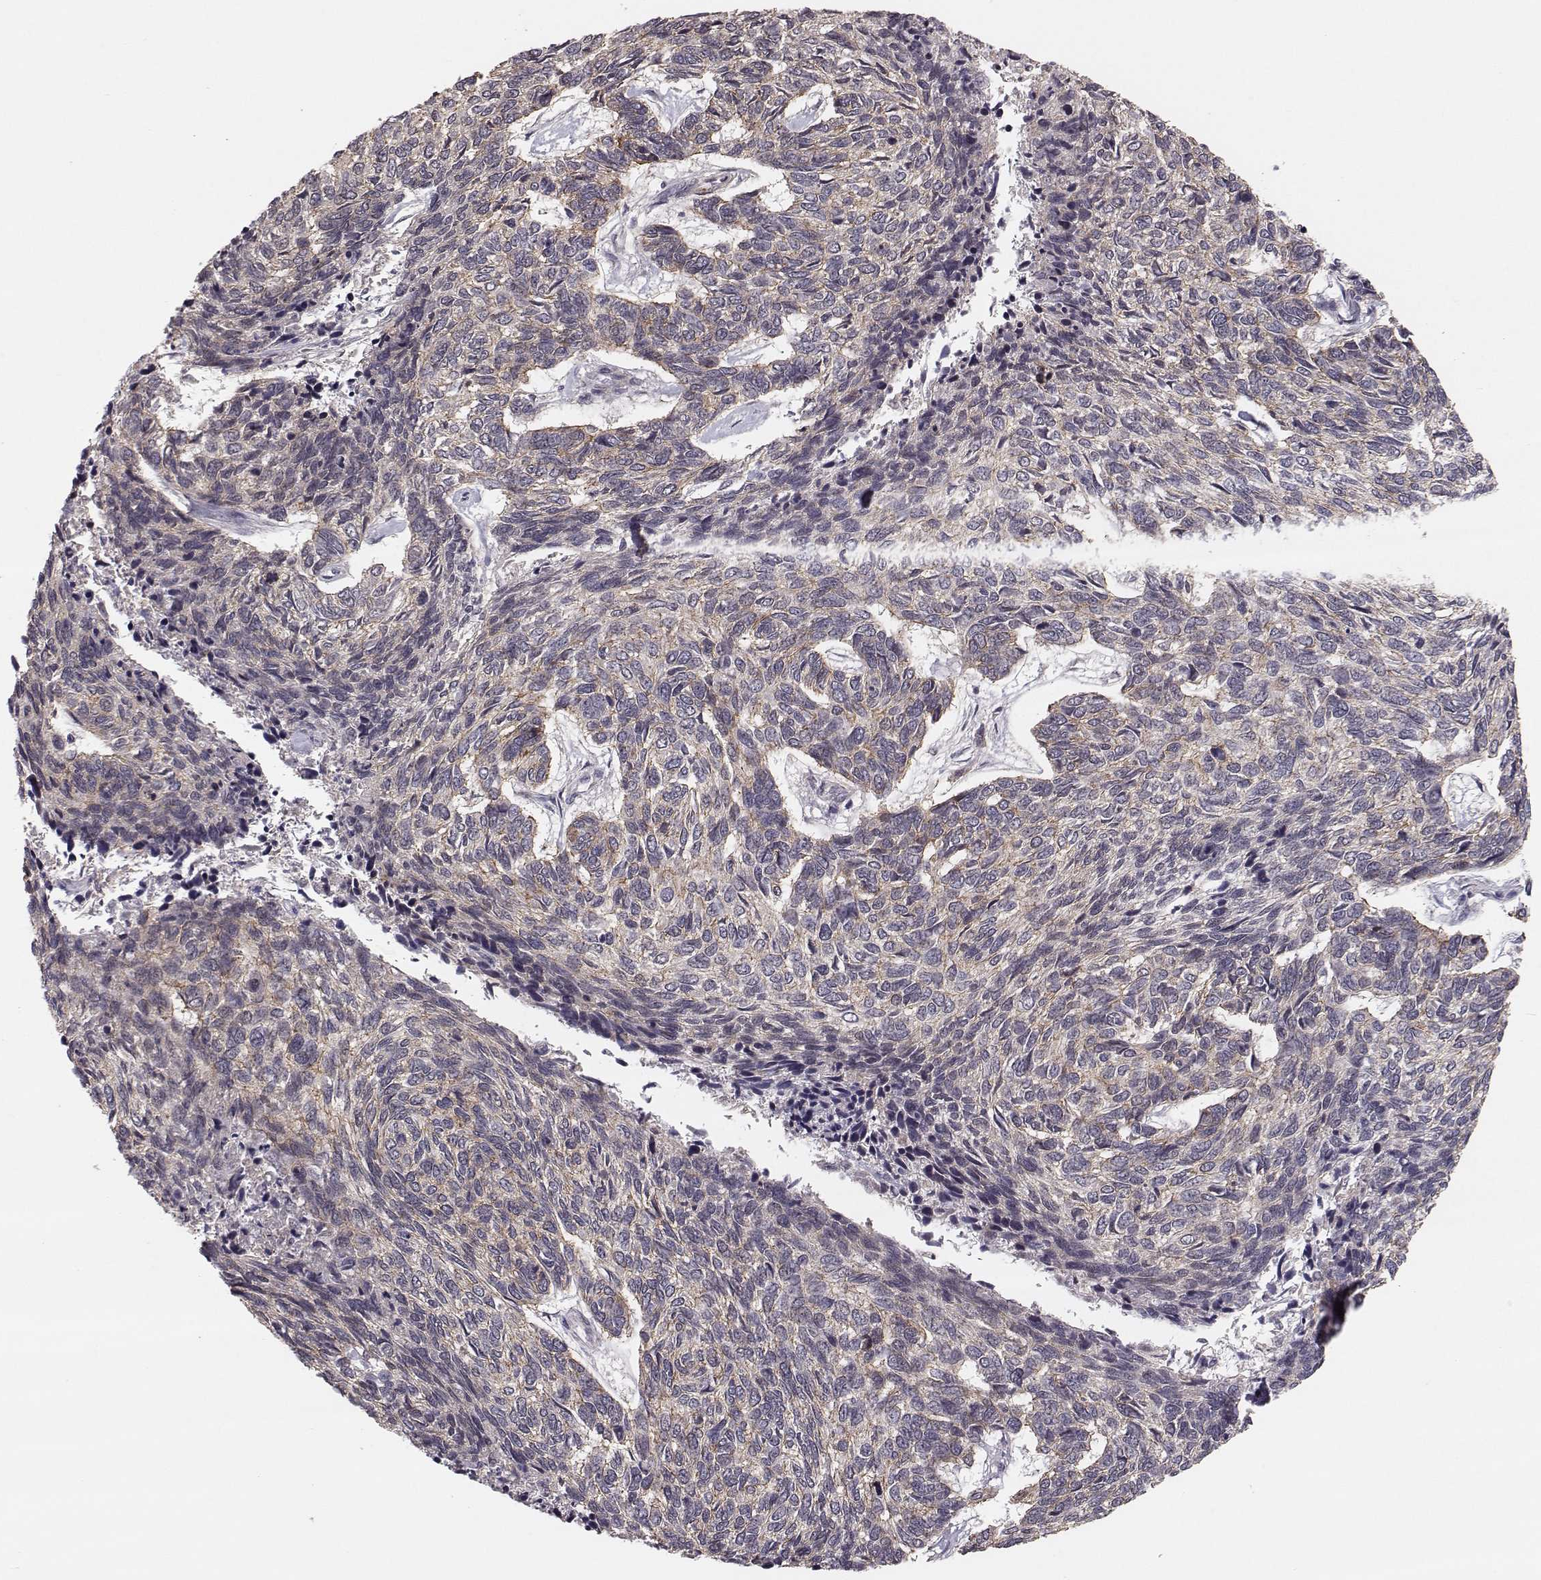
{"staining": {"intensity": "moderate", "quantity": "<25%", "location": "cytoplasmic/membranous"}, "tissue": "skin cancer", "cell_type": "Tumor cells", "image_type": "cancer", "snomed": [{"axis": "morphology", "description": "Basal cell carcinoma"}, {"axis": "topography", "description": "Skin"}], "caption": "Skin cancer (basal cell carcinoma) tissue shows moderate cytoplasmic/membranous staining in about <25% of tumor cells", "gene": "PLEKHG3", "patient": {"sex": "female", "age": 65}}